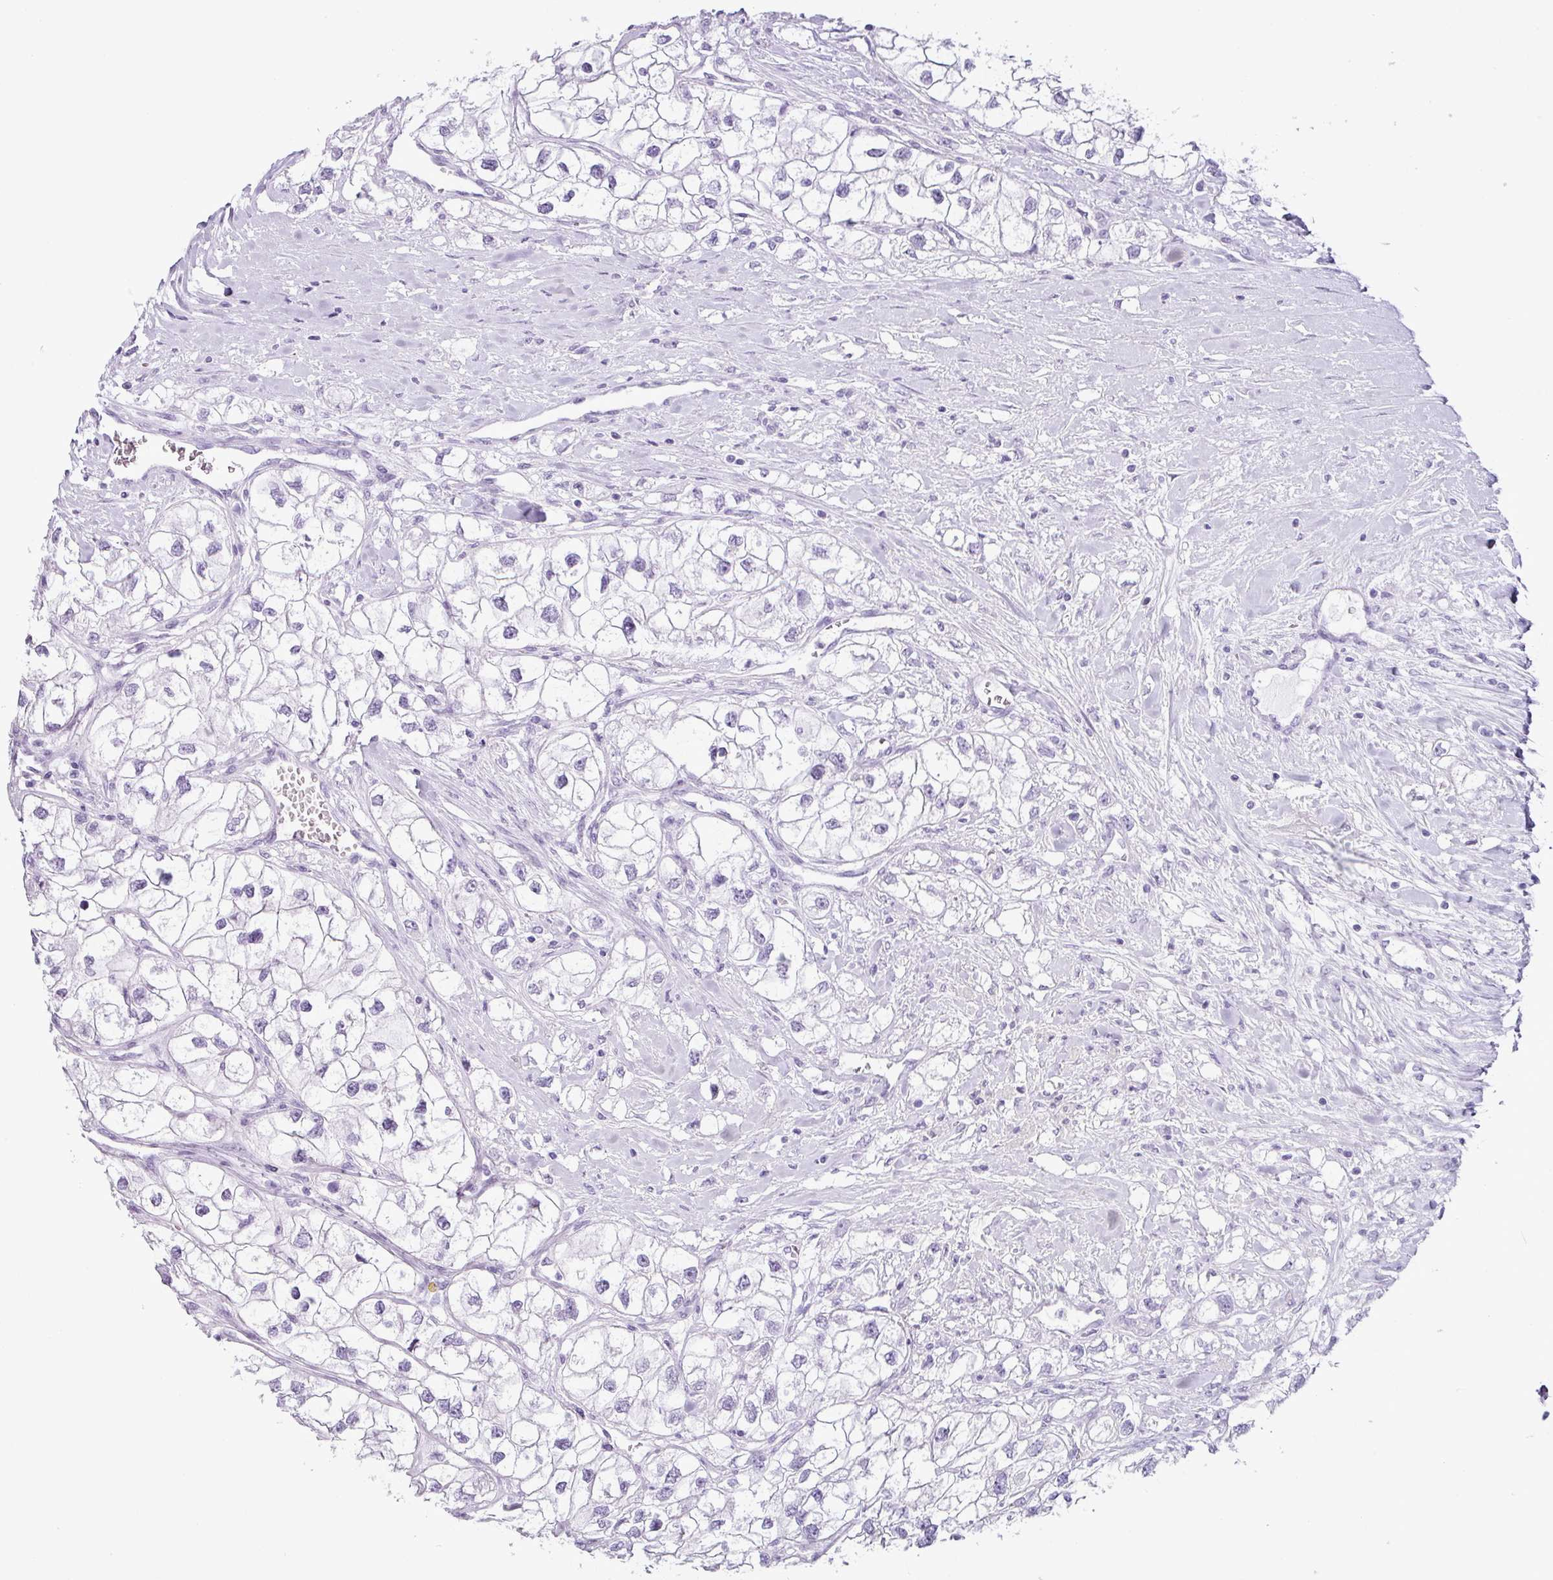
{"staining": {"intensity": "negative", "quantity": "none", "location": "none"}, "tissue": "renal cancer", "cell_type": "Tumor cells", "image_type": "cancer", "snomed": [{"axis": "morphology", "description": "Adenocarcinoma, NOS"}, {"axis": "topography", "description": "Kidney"}], "caption": "Protein analysis of renal cancer shows no significant staining in tumor cells.", "gene": "SCT", "patient": {"sex": "male", "age": 59}}